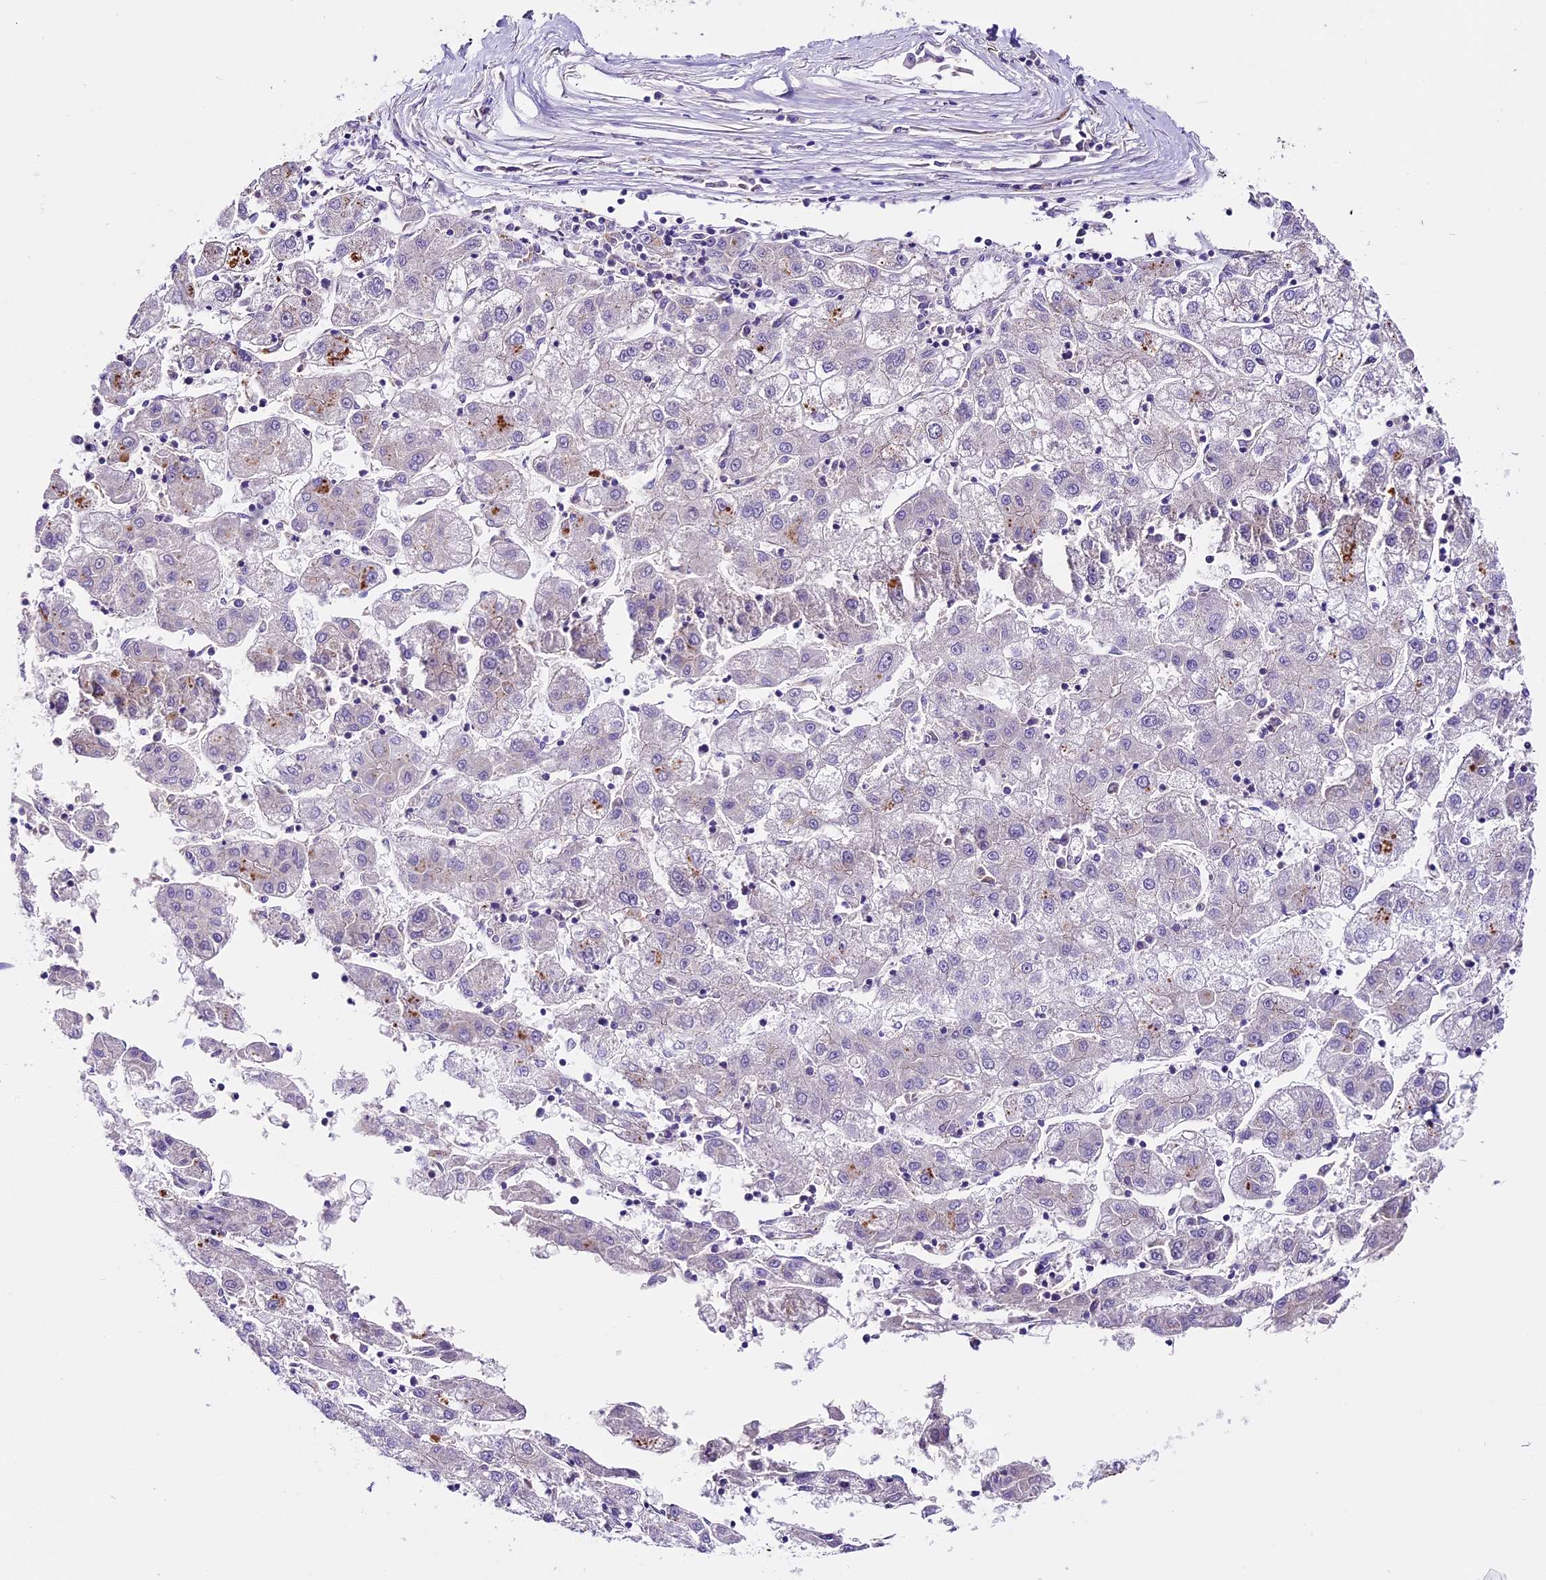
{"staining": {"intensity": "negative", "quantity": "none", "location": "none"}, "tissue": "liver cancer", "cell_type": "Tumor cells", "image_type": "cancer", "snomed": [{"axis": "morphology", "description": "Carcinoma, Hepatocellular, NOS"}, {"axis": "topography", "description": "Liver"}], "caption": "Immunohistochemistry photomicrograph of neoplastic tissue: human liver cancer stained with DAB displays no significant protein expression in tumor cells. (DAB (3,3'-diaminobenzidine) immunohistochemistry (IHC) with hematoxylin counter stain).", "gene": "PEMT", "patient": {"sex": "male", "age": 72}}